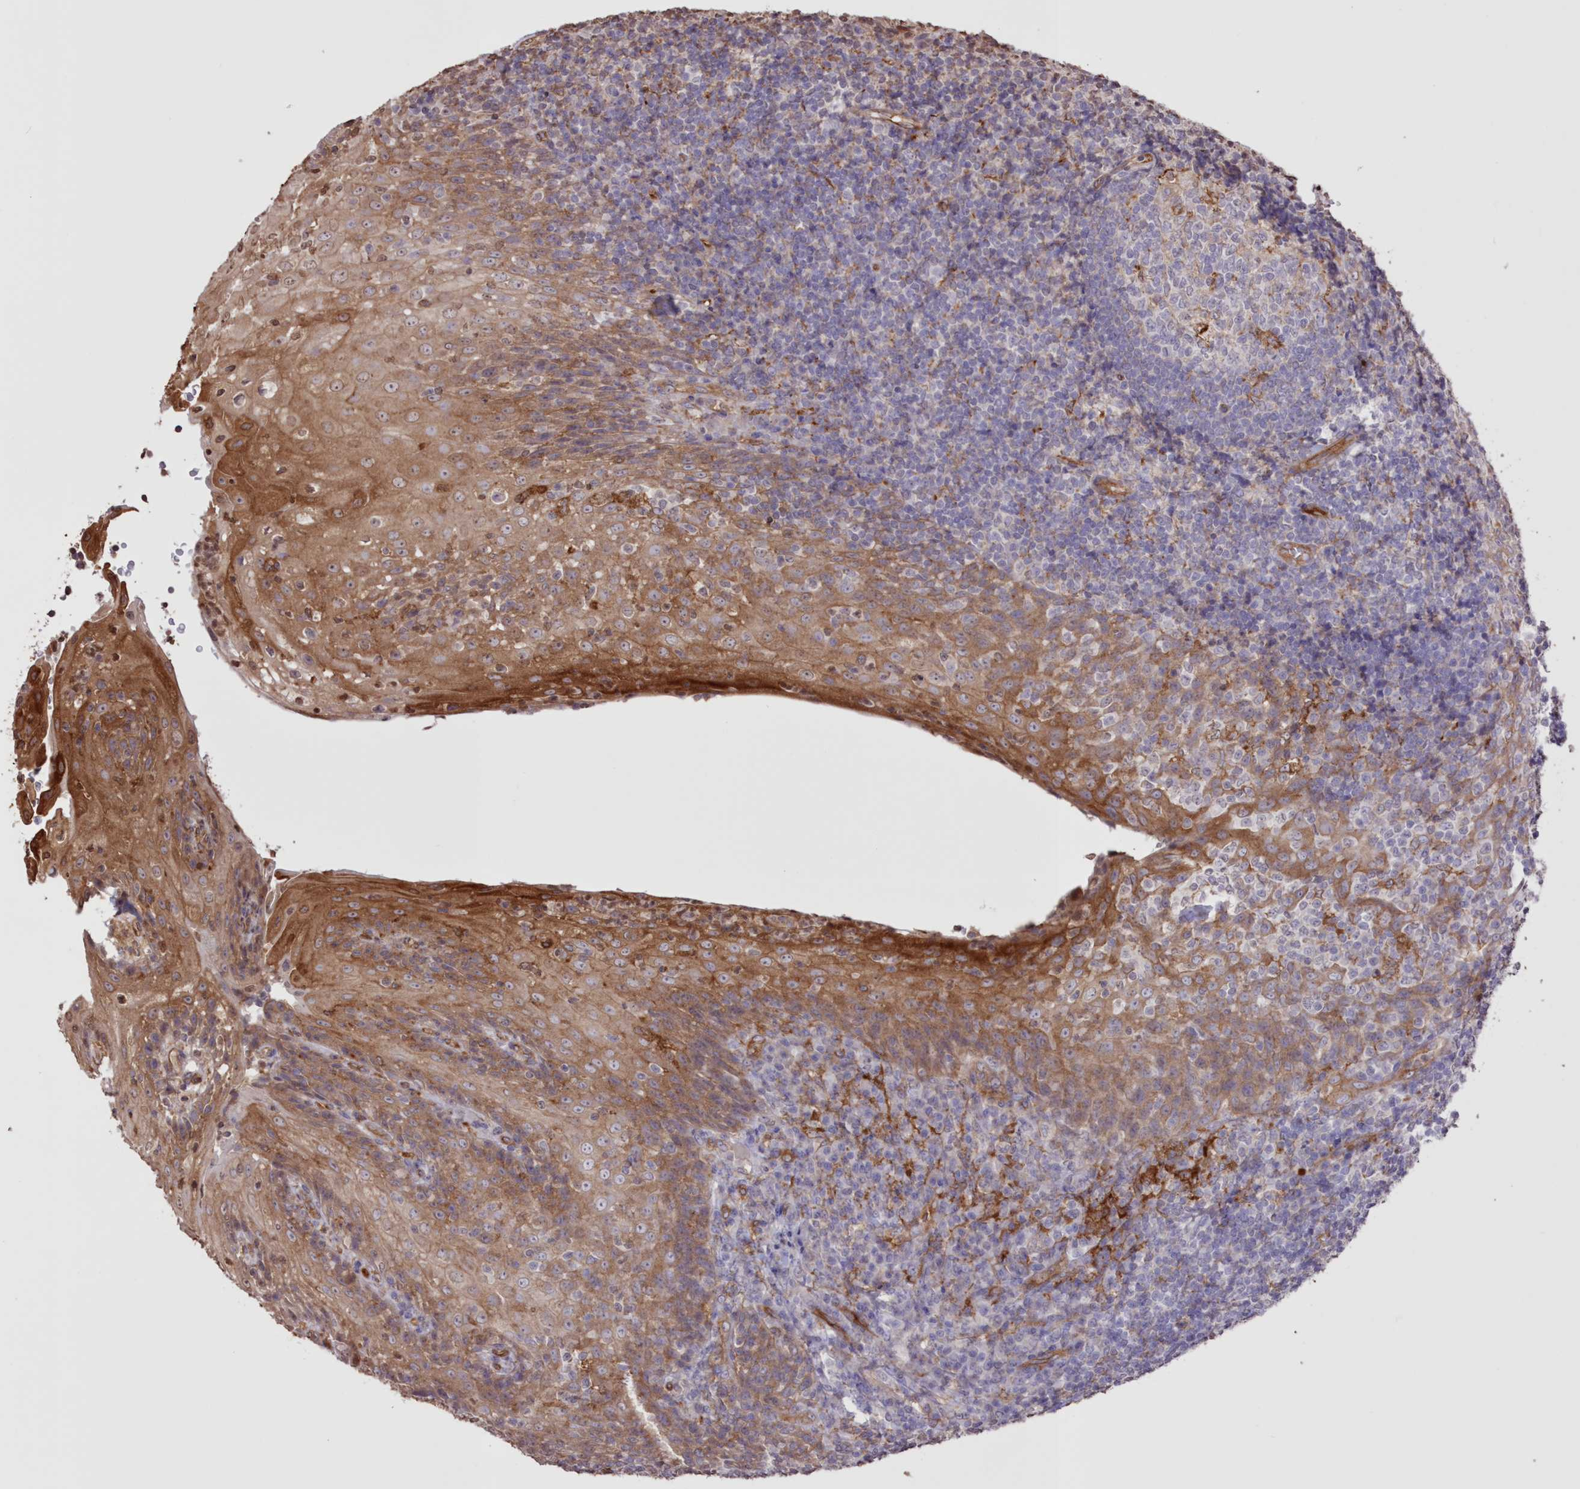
{"staining": {"intensity": "moderate", "quantity": "<25%", "location": "cytoplasmic/membranous"}, "tissue": "tonsil", "cell_type": "Germinal center cells", "image_type": "normal", "snomed": [{"axis": "morphology", "description": "Normal tissue, NOS"}, {"axis": "topography", "description": "Tonsil"}], "caption": "Immunohistochemistry (IHC) (DAB) staining of benign human tonsil demonstrates moderate cytoplasmic/membranous protein positivity in approximately <25% of germinal center cells. (Stains: DAB in brown, nuclei in blue, Microscopy: brightfield microscopy at high magnification).", "gene": "FCHO2", "patient": {"sex": "male", "age": 37}}